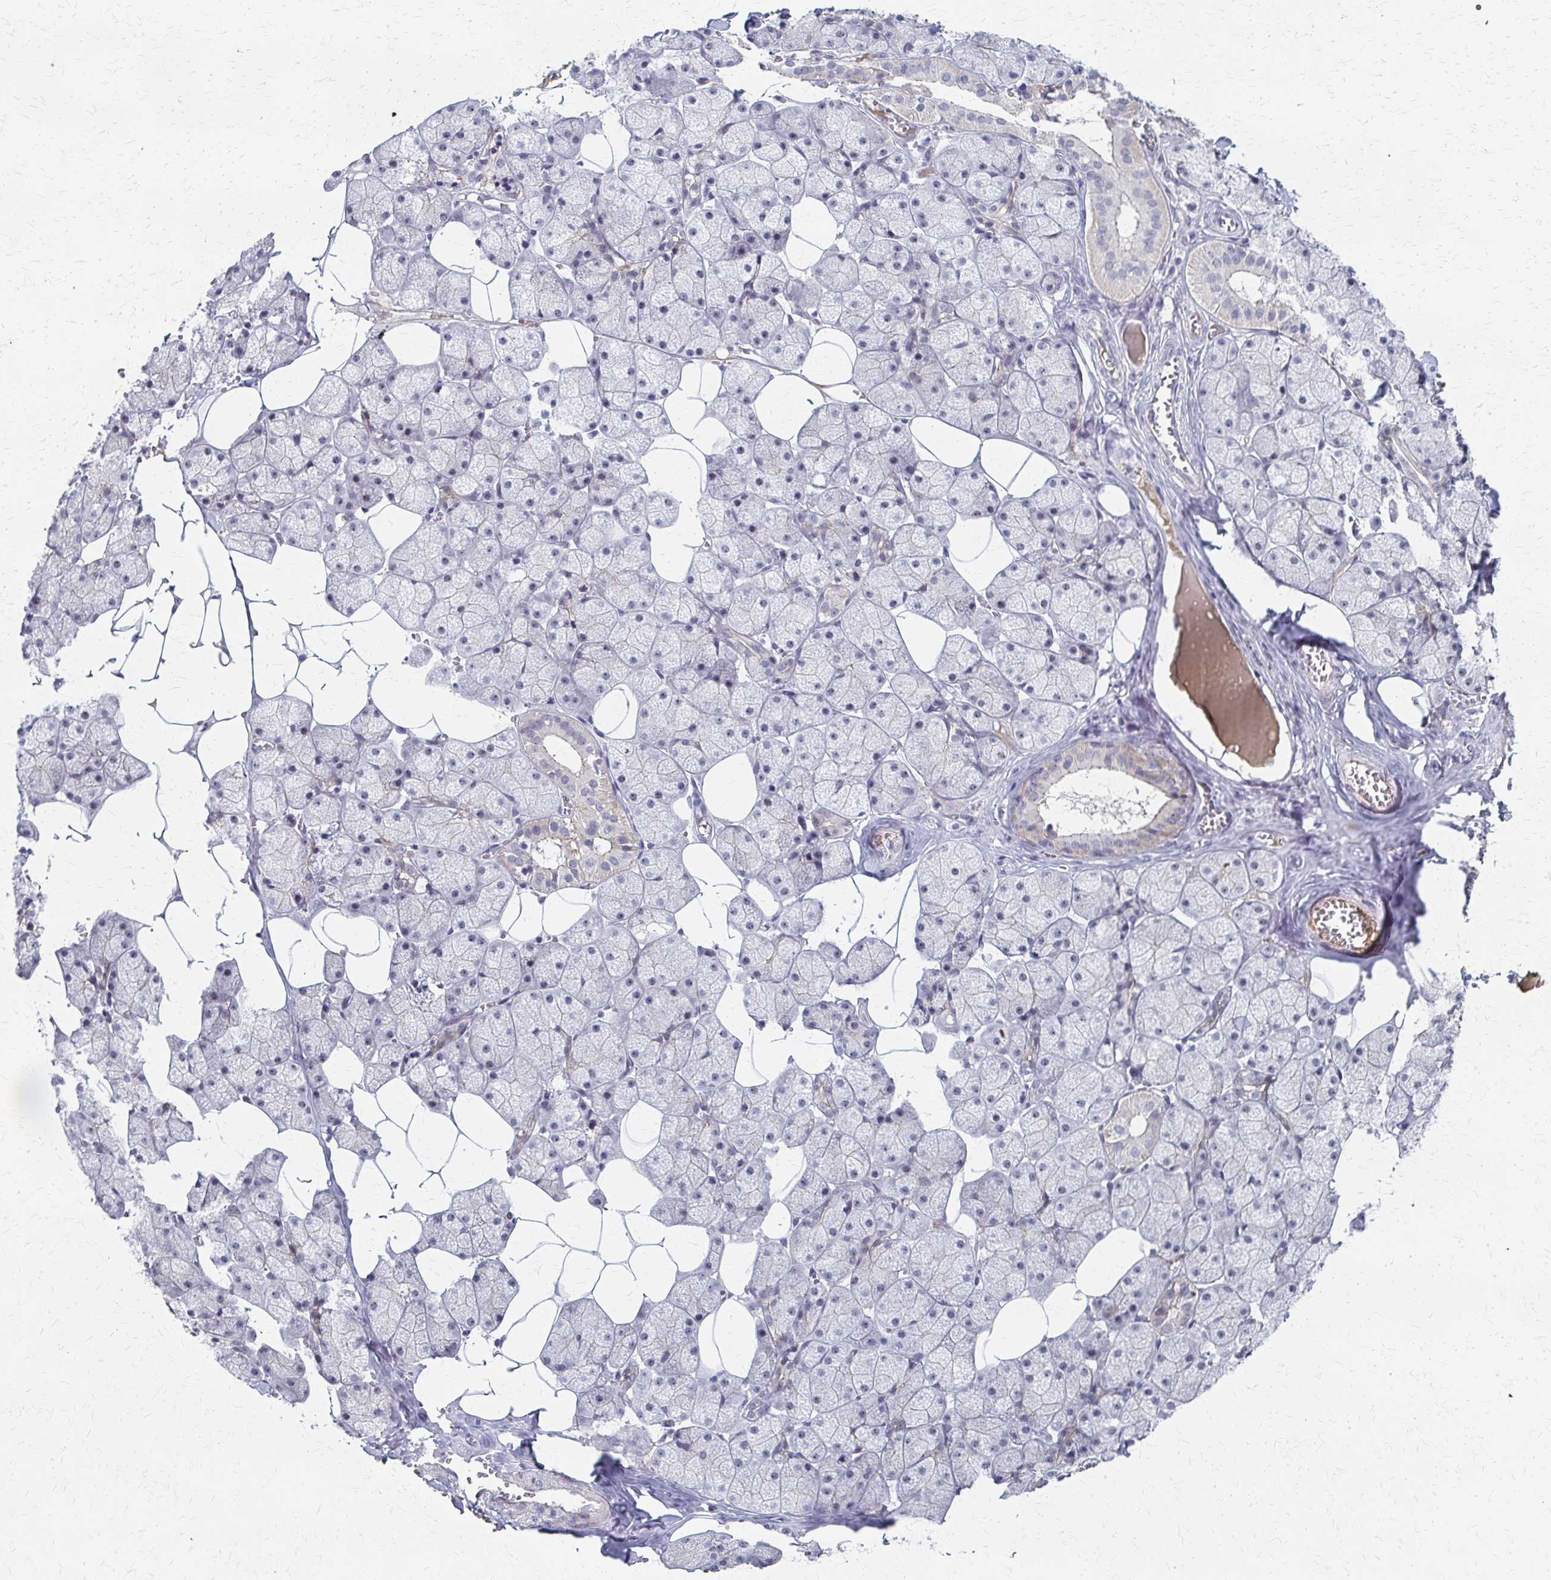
{"staining": {"intensity": "weak", "quantity": "<25%", "location": "cytoplasmic/membranous"}, "tissue": "salivary gland", "cell_type": "Glandular cells", "image_type": "normal", "snomed": [{"axis": "morphology", "description": "Normal tissue, NOS"}, {"axis": "topography", "description": "Salivary gland"}, {"axis": "topography", "description": "Peripheral nerve tissue"}], "caption": "IHC photomicrograph of normal salivary gland: salivary gland stained with DAB (3,3'-diaminobenzidine) shows no significant protein positivity in glandular cells. (Stains: DAB immunohistochemistry with hematoxylin counter stain, Microscopy: brightfield microscopy at high magnification).", "gene": "PES1", "patient": {"sex": "male", "age": 38}}